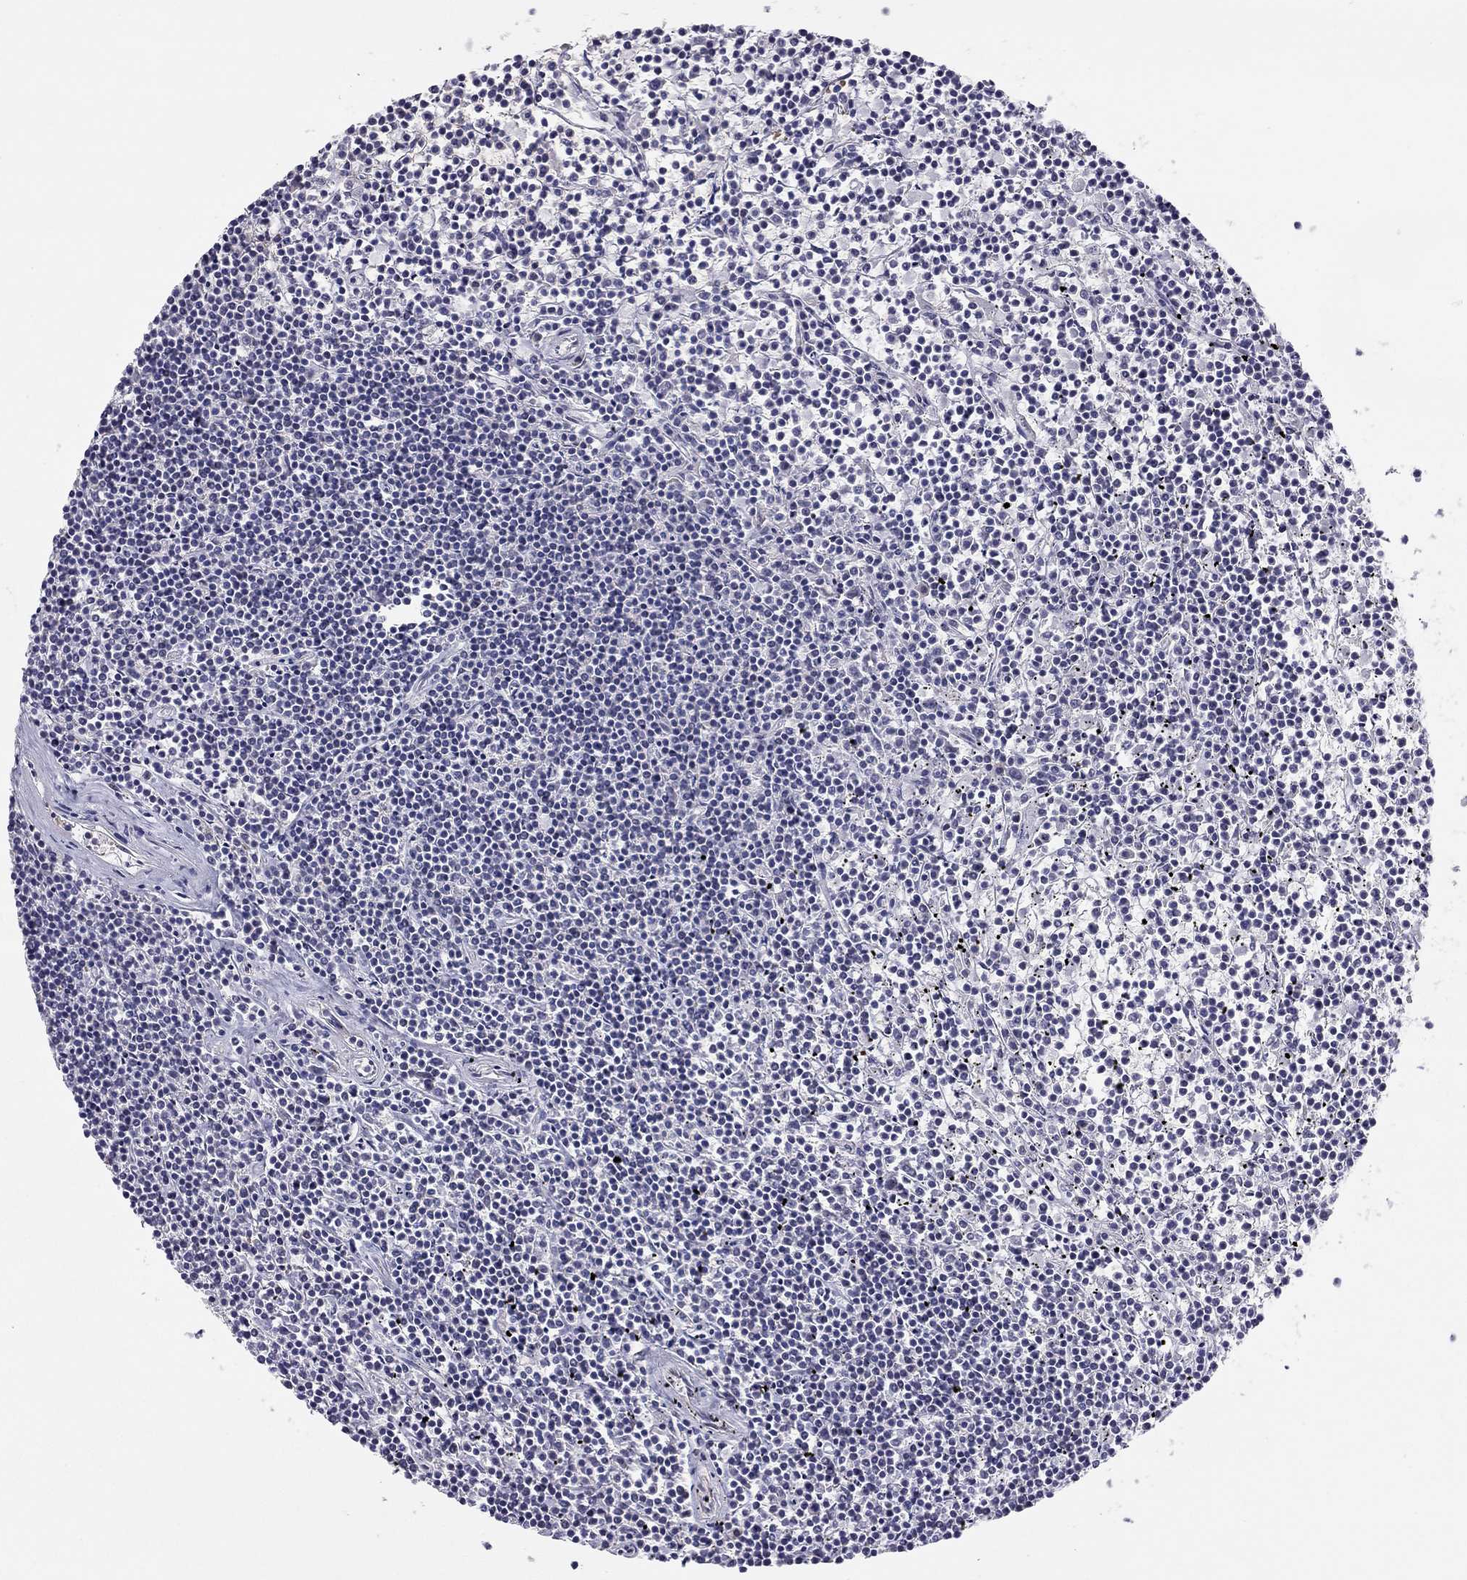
{"staining": {"intensity": "negative", "quantity": "none", "location": "none"}, "tissue": "lymphoma", "cell_type": "Tumor cells", "image_type": "cancer", "snomed": [{"axis": "morphology", "description": "Malignant lymphoma, non-Hodgkin's type, Low grade"}, {"axis": "topography", "description": "Spleen"}], "caption": "Tumor cells are negative for protein expression in human lymphoma.", "gene": "HSF2BP", "patient": {"sex": "female", "age": 19}}